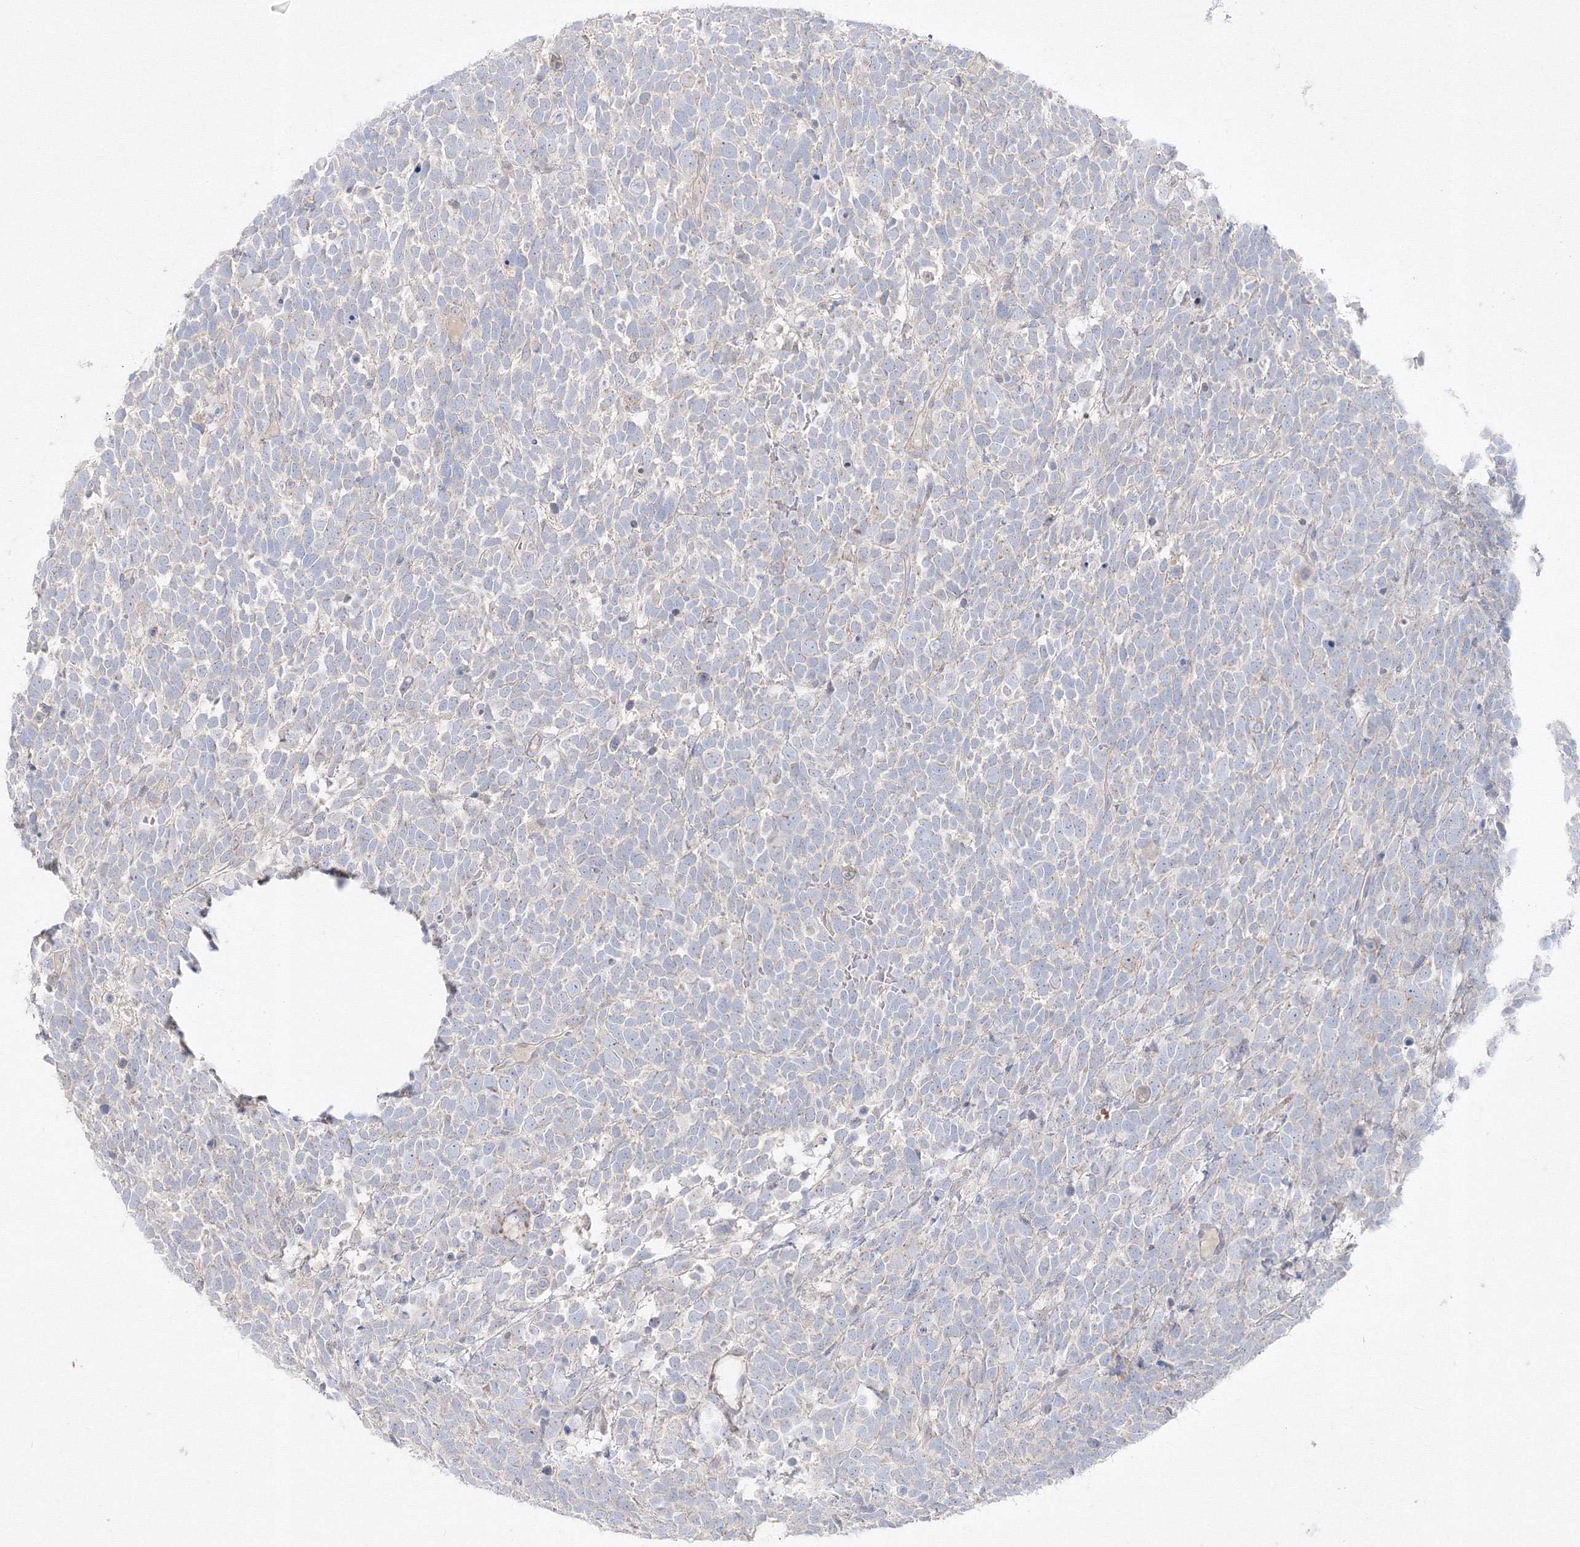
{"staining": {"intensity": "negative", "quantity": "none", "location": "none"}, "tissue": "urothelial cancer", "cell_type": "Tumor cells", "image_type": "cancer", "snomed": [{"axis": "morphology", "description": "Urothelial carcinoma, High grade"}, {"axis": "topography", "description": "Urinary bladder"}], "caption": "This is an immunohistochemistry (IHC) micrograph of urothelial carcinoma (high-grade). There is no positivity in tumor cells.", "gene": "FBXL8", "patient": {"sex": "female", "age": 82}}